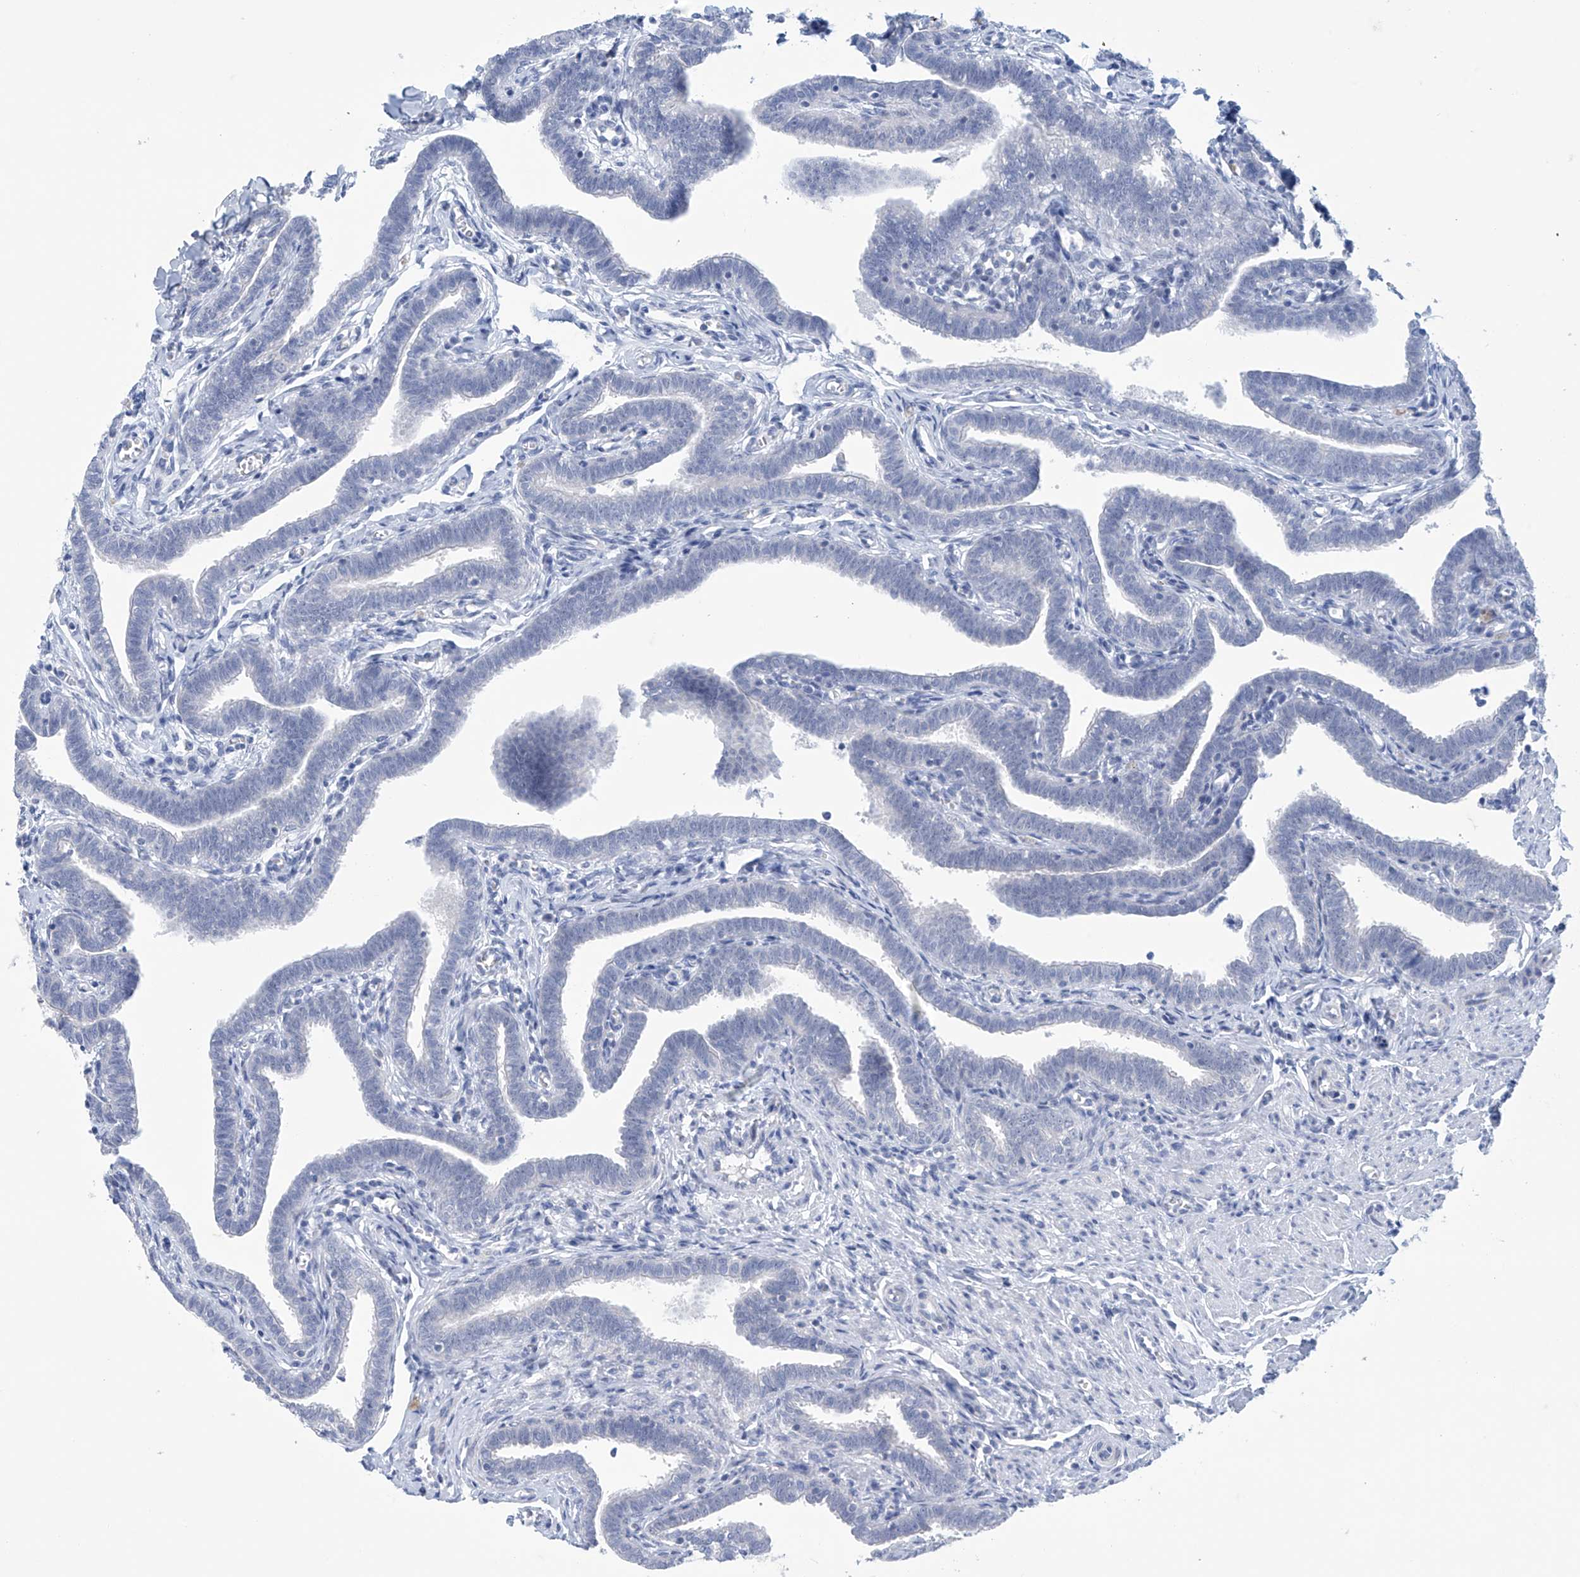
{"staining": {"intensity": "negative", "quantity": "none", "location": "none"}, "tissue": "fallopian tube", "cell_type": "Glandular cells", "image_type": "normal", "snomed": [{"axis": "morphology", "description": "Normal tissue, NOS"}, {"axis": "topography", "description": "Fallopian tube"}], "caption": "The histopathology image displays no staining of glandular cells in unremarkable fallopian tube. (Stains: DAB (3,3'-diaminobenzidine) IHC with hematoxylin counter stain, Microscopy: brightfield microscopy at high magnification).", "gene": "SLC35A5", "patient": {"sex": "female", "age": 36}}